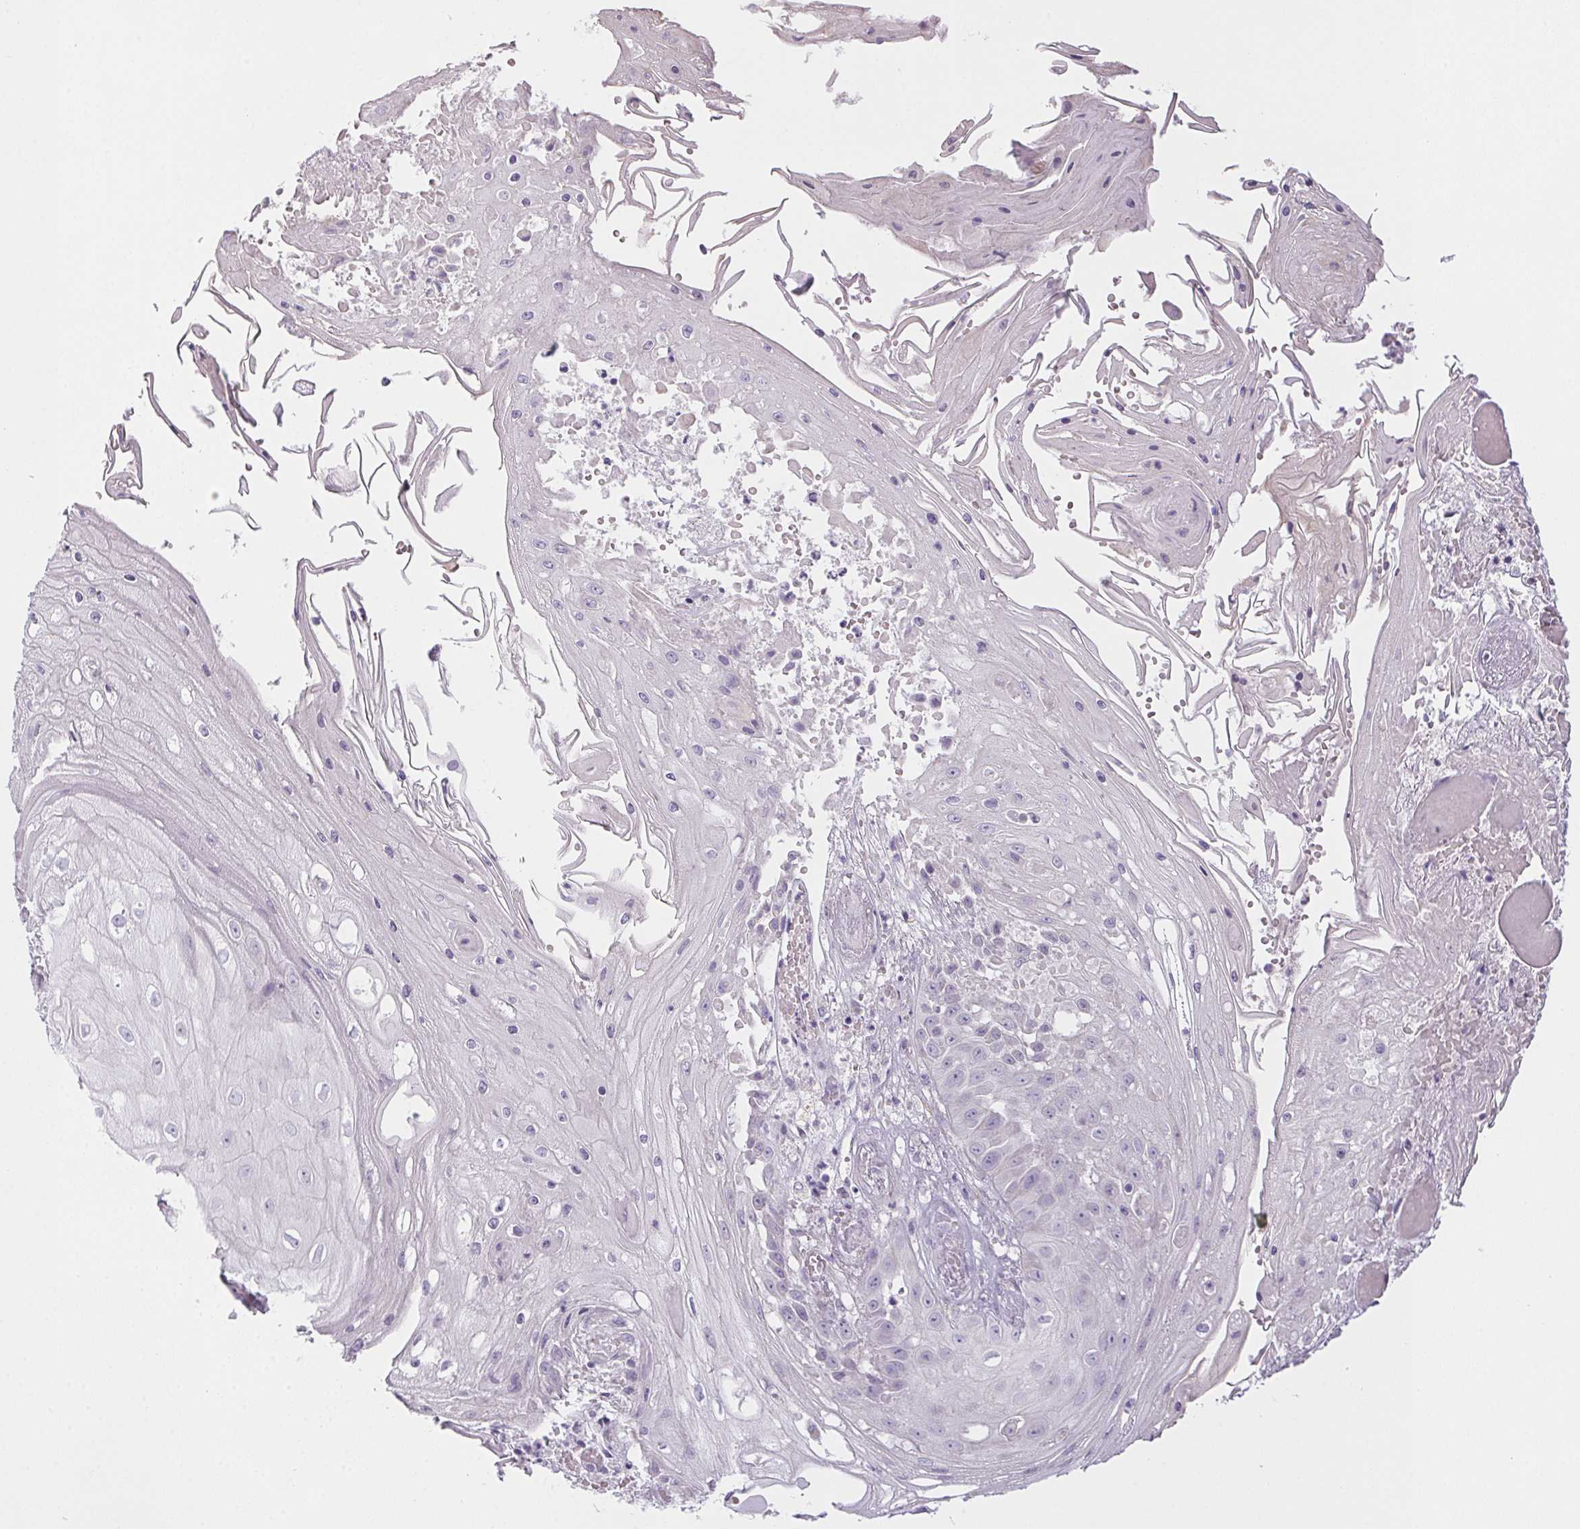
{"staining": {"intensity": "negative", "quantity": "none", "location": "none"}, "tissue": "skin cancer", "cell_type": "Tumor cells", "image_type": "cancer", "snomed": [{"axis": "morphology", "description": "Squamous cell carcinoma, NOS"}, {"axis": "topography", "description": "Skin"}], "caption": "The micrograph reveals no significant expression in tumor cells of skin cancer.", "gene": "CTCFL", "patient": {"sex": "male", "age": 70}}